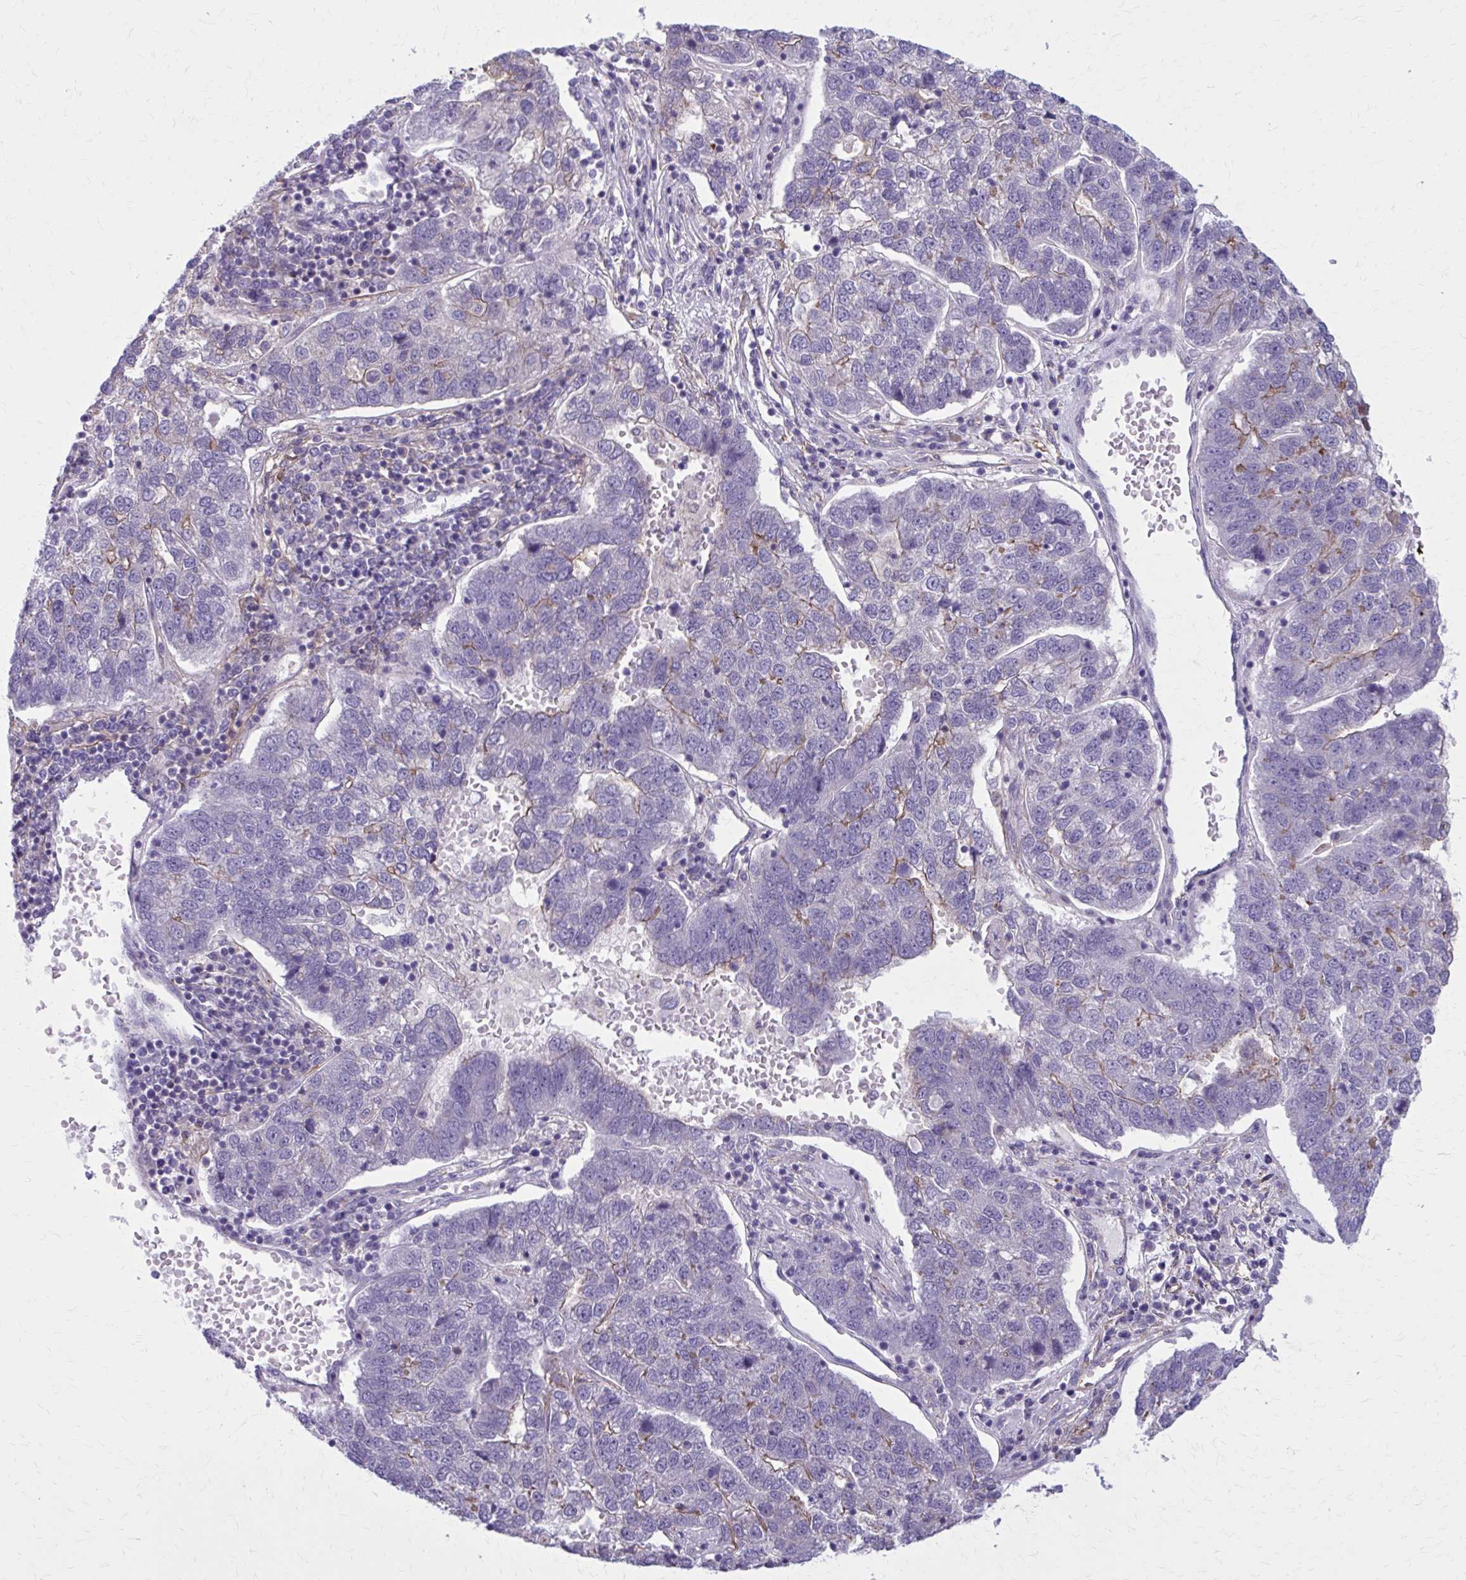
{"staining": {"intensity": "weak", "quantity": "<25%", "location": "cytoplasmic/membranous"}, "tissue": "pancreatic cancer", "cell_type": "Tumor cells", "image_type": "cancer", "snomed": [{"axis": "morphology", "description": "Adenocarcinoma, NOS"}, {"axis": "topography", "description": "Pancreas"}], "caption": "The photomicrograph reveals no significant positivity in tumor cells of pancreatic adenocarcinoma.", "gene": "ZDHHC7", "patient": {"sex": "female", "age": 61}}